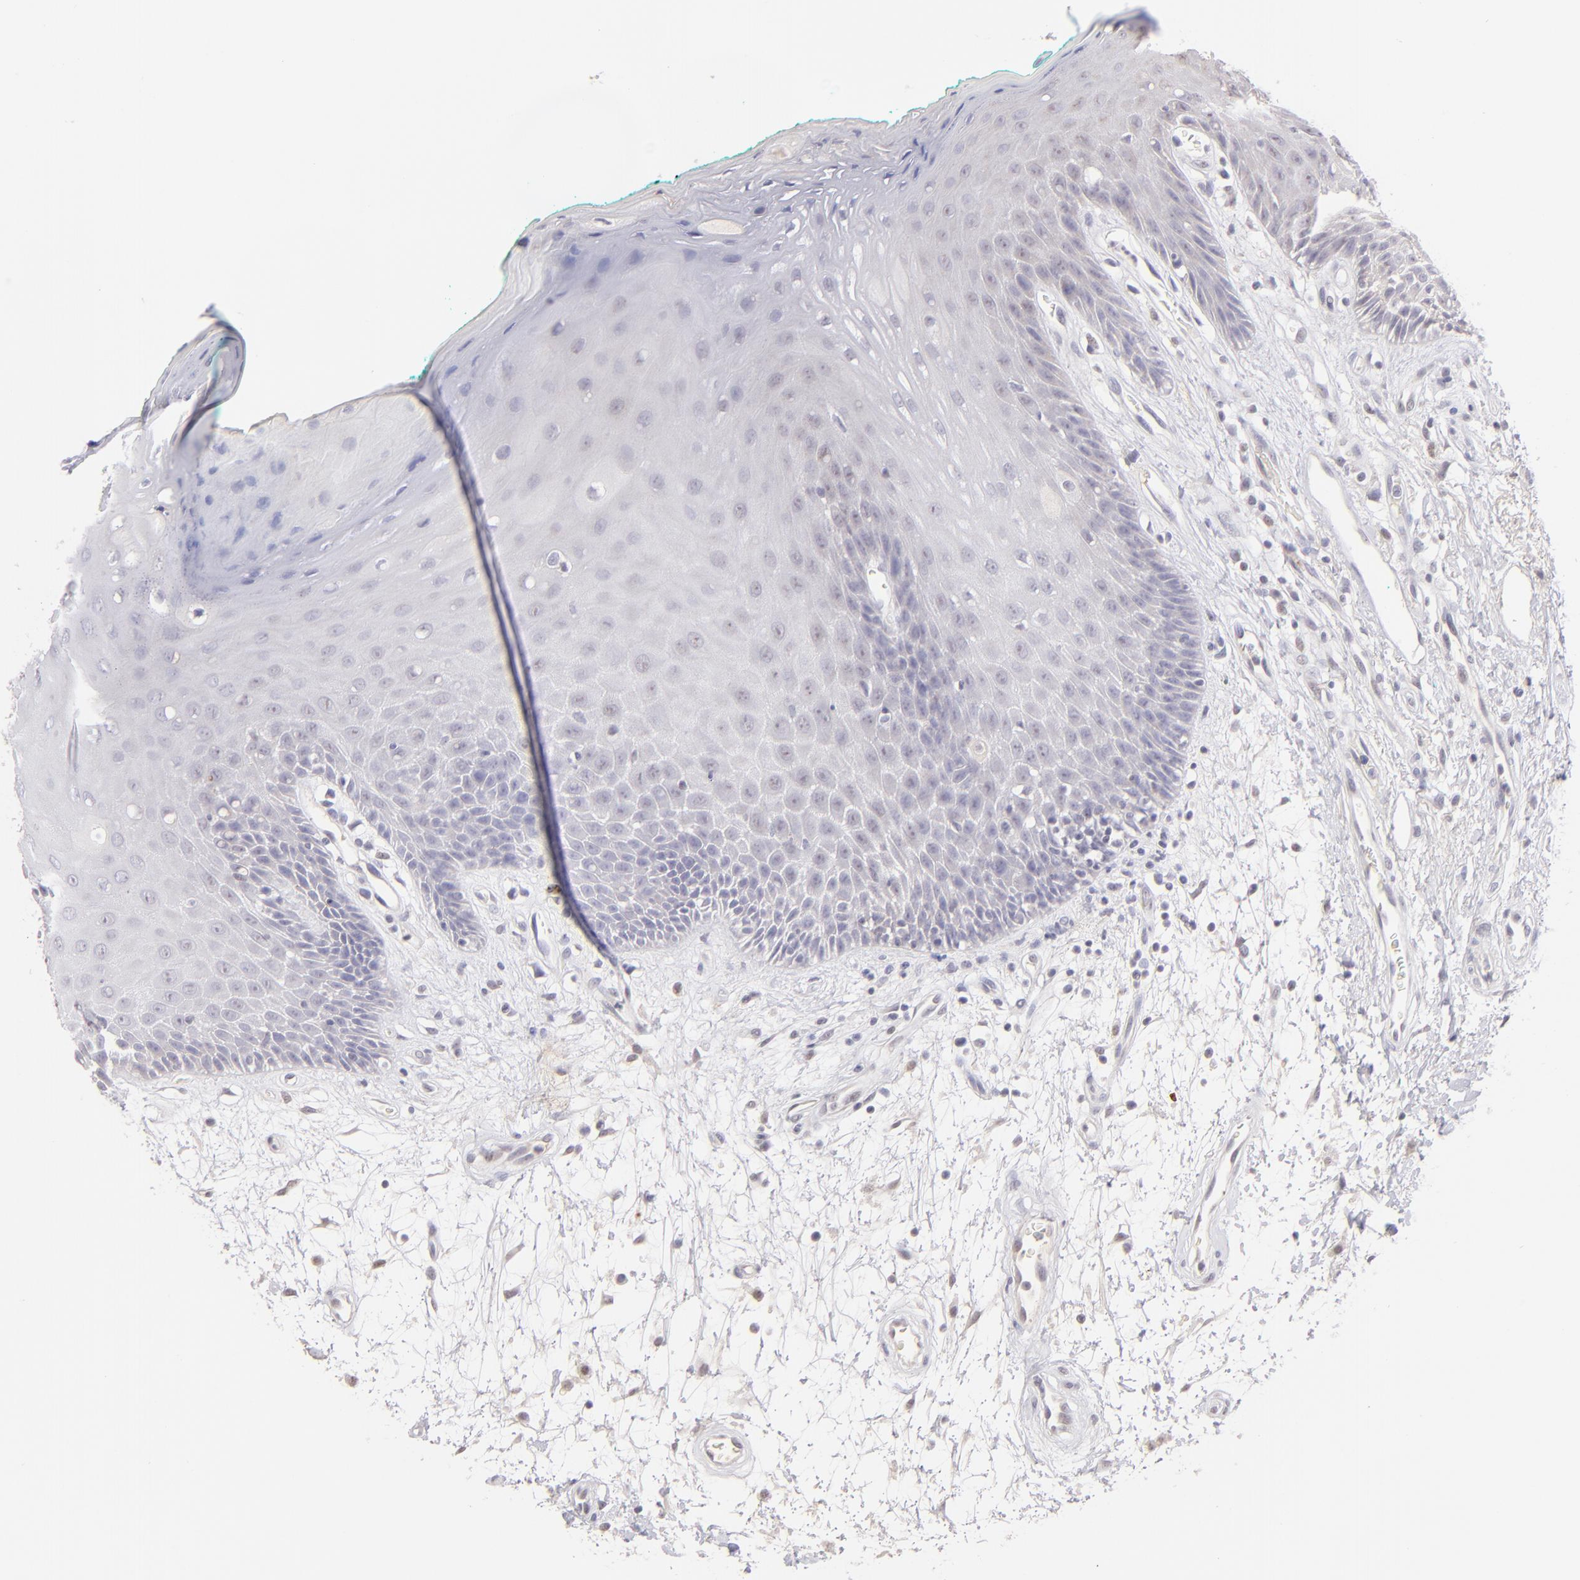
{"staining": {"intensity": "negative", "quantity": "none", "location": "none"}, "tissue": "oral mucosa", "cell_type": "Squamous epithelial cells", "image_type": "normal", "snomed": [{"axis": "morphology", "description": "Normal tissue, NOS"}, {"axis": "morphology", "description": "Squamous cell carcinoma, NOS"}, {"axis": "topography", "description": "Skeletal muscle"}, {"axis": "topography", "description": "Oral tissue"}, {"axis": "topography", "description": "Head-Neck"}], "caption": "A high-resolution histopathology image shows immunohistochemistry (IHC) staining of unremarkable oral mucosa, which exhibits no significant staining in squamous epithelial cells. (DAB immunohistochemistry (IHC), high magnification).", "gene": "MAGEA1", "patient": {"sex": "female", "age": 84}}